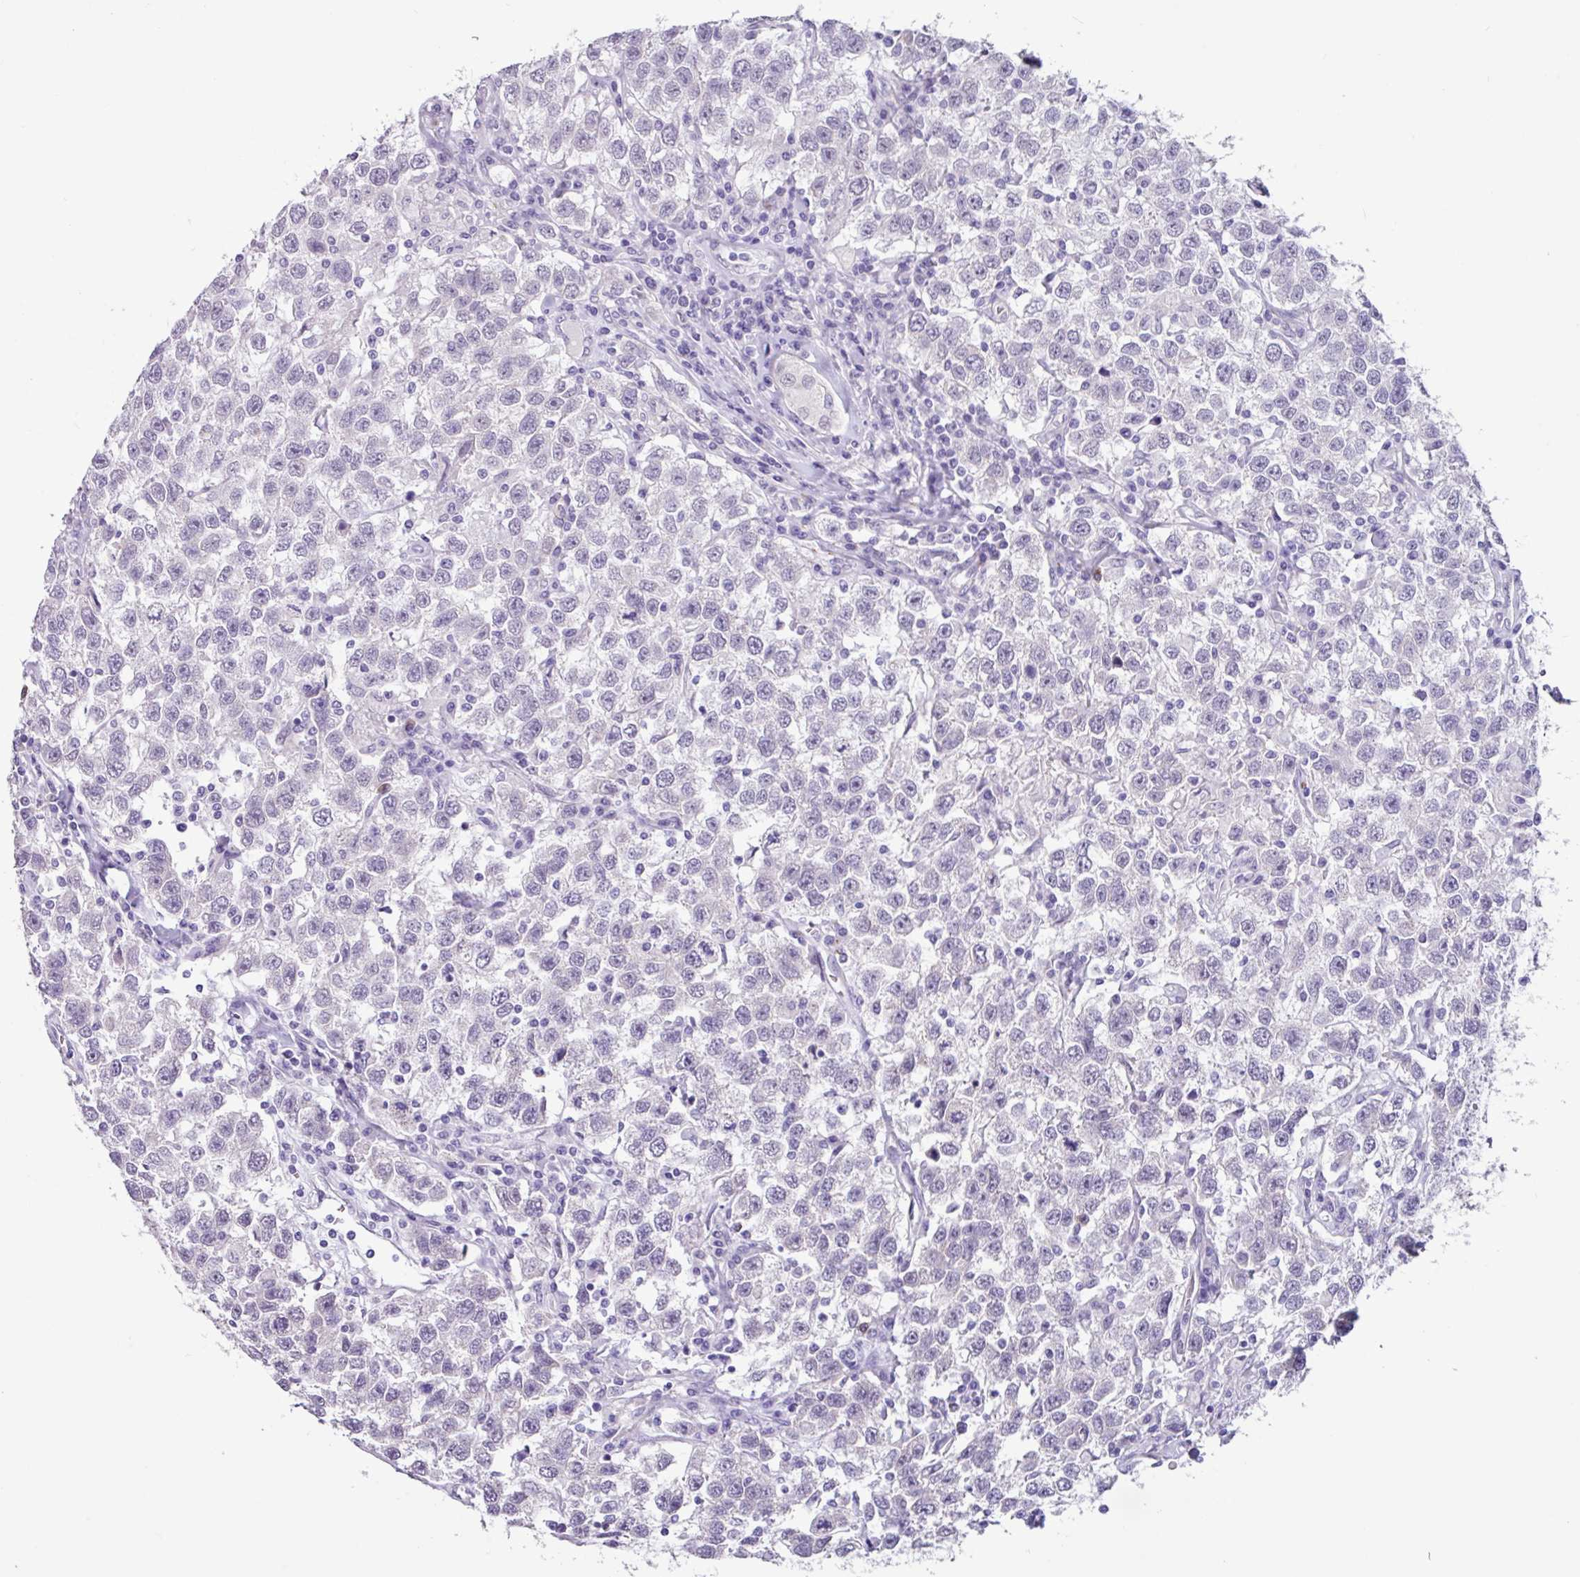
{"staining": {"intensity": "negative", "quantity": "none", "location": "none"}, "tissue": "testis cancer", "cell_type": "Tumor cells", "image_type": "cancer", "snomed": [{"axis": "morphology", "description": "Seminoma, NOS"}, {"axis": "topography", "description": "Testis"}], "caption": "IHC of human testis cancer shows no positivity in tumor cells.", "gene": "OTX1", "patient": {"sex": "male", "age": 41}}